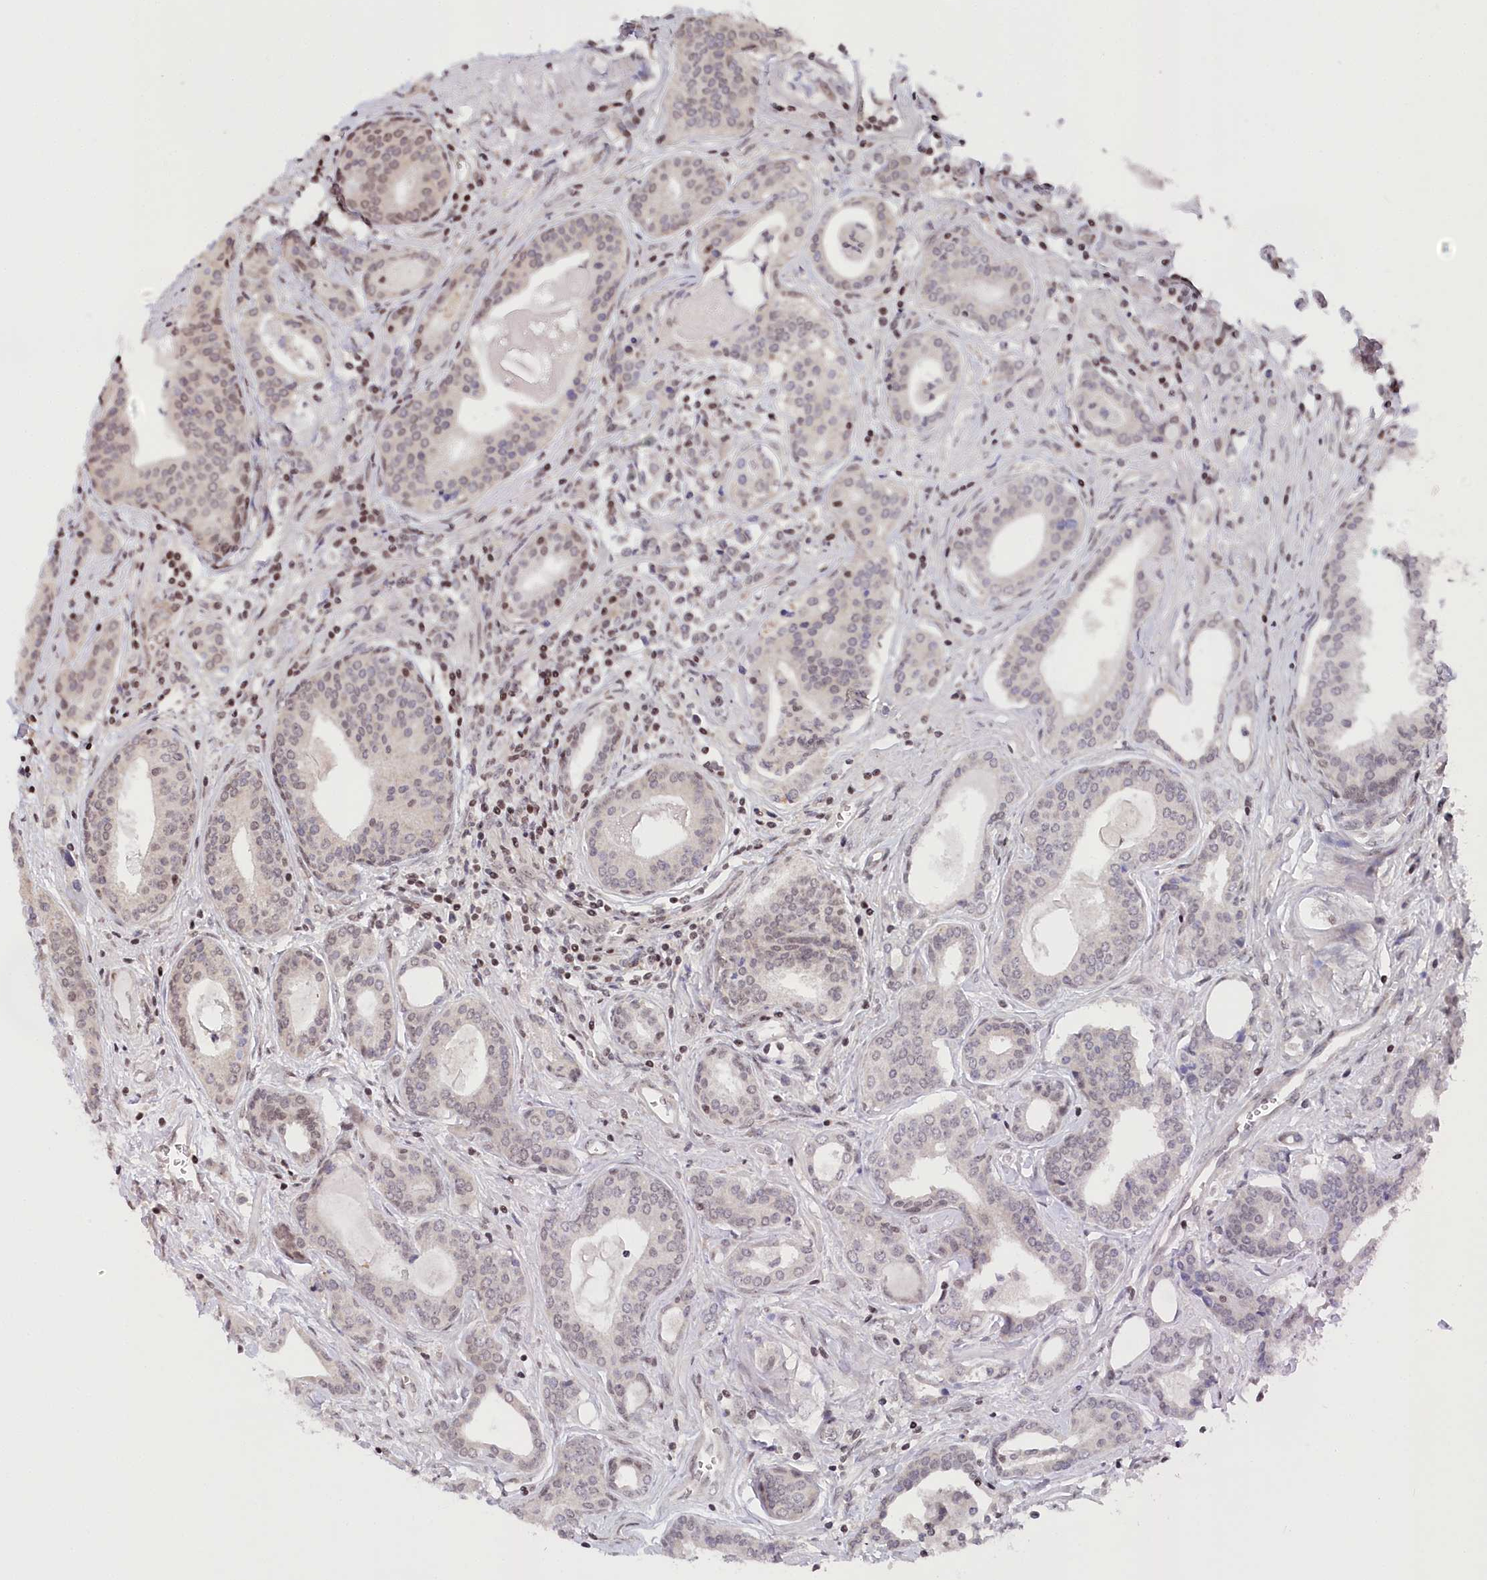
{"staining": {"intensity": "weak", "quantity": "<25%", "location": "nuclear"}, "tissue": "prostate cancer", "cell_type": "Tumor cells", "image_type": "cancer", "snomed": [{"axis": "morphology", "description": "Adenocarcinoma, High grade"}, {"axis": "topography", "description": "Prostate"}], "caption": "Prostate cancer was stained to show a protein in brown. There is no significant staining in tumor cells.", "gene": "CGGBP1", "patient": {"sex": "male", "age": 68}}